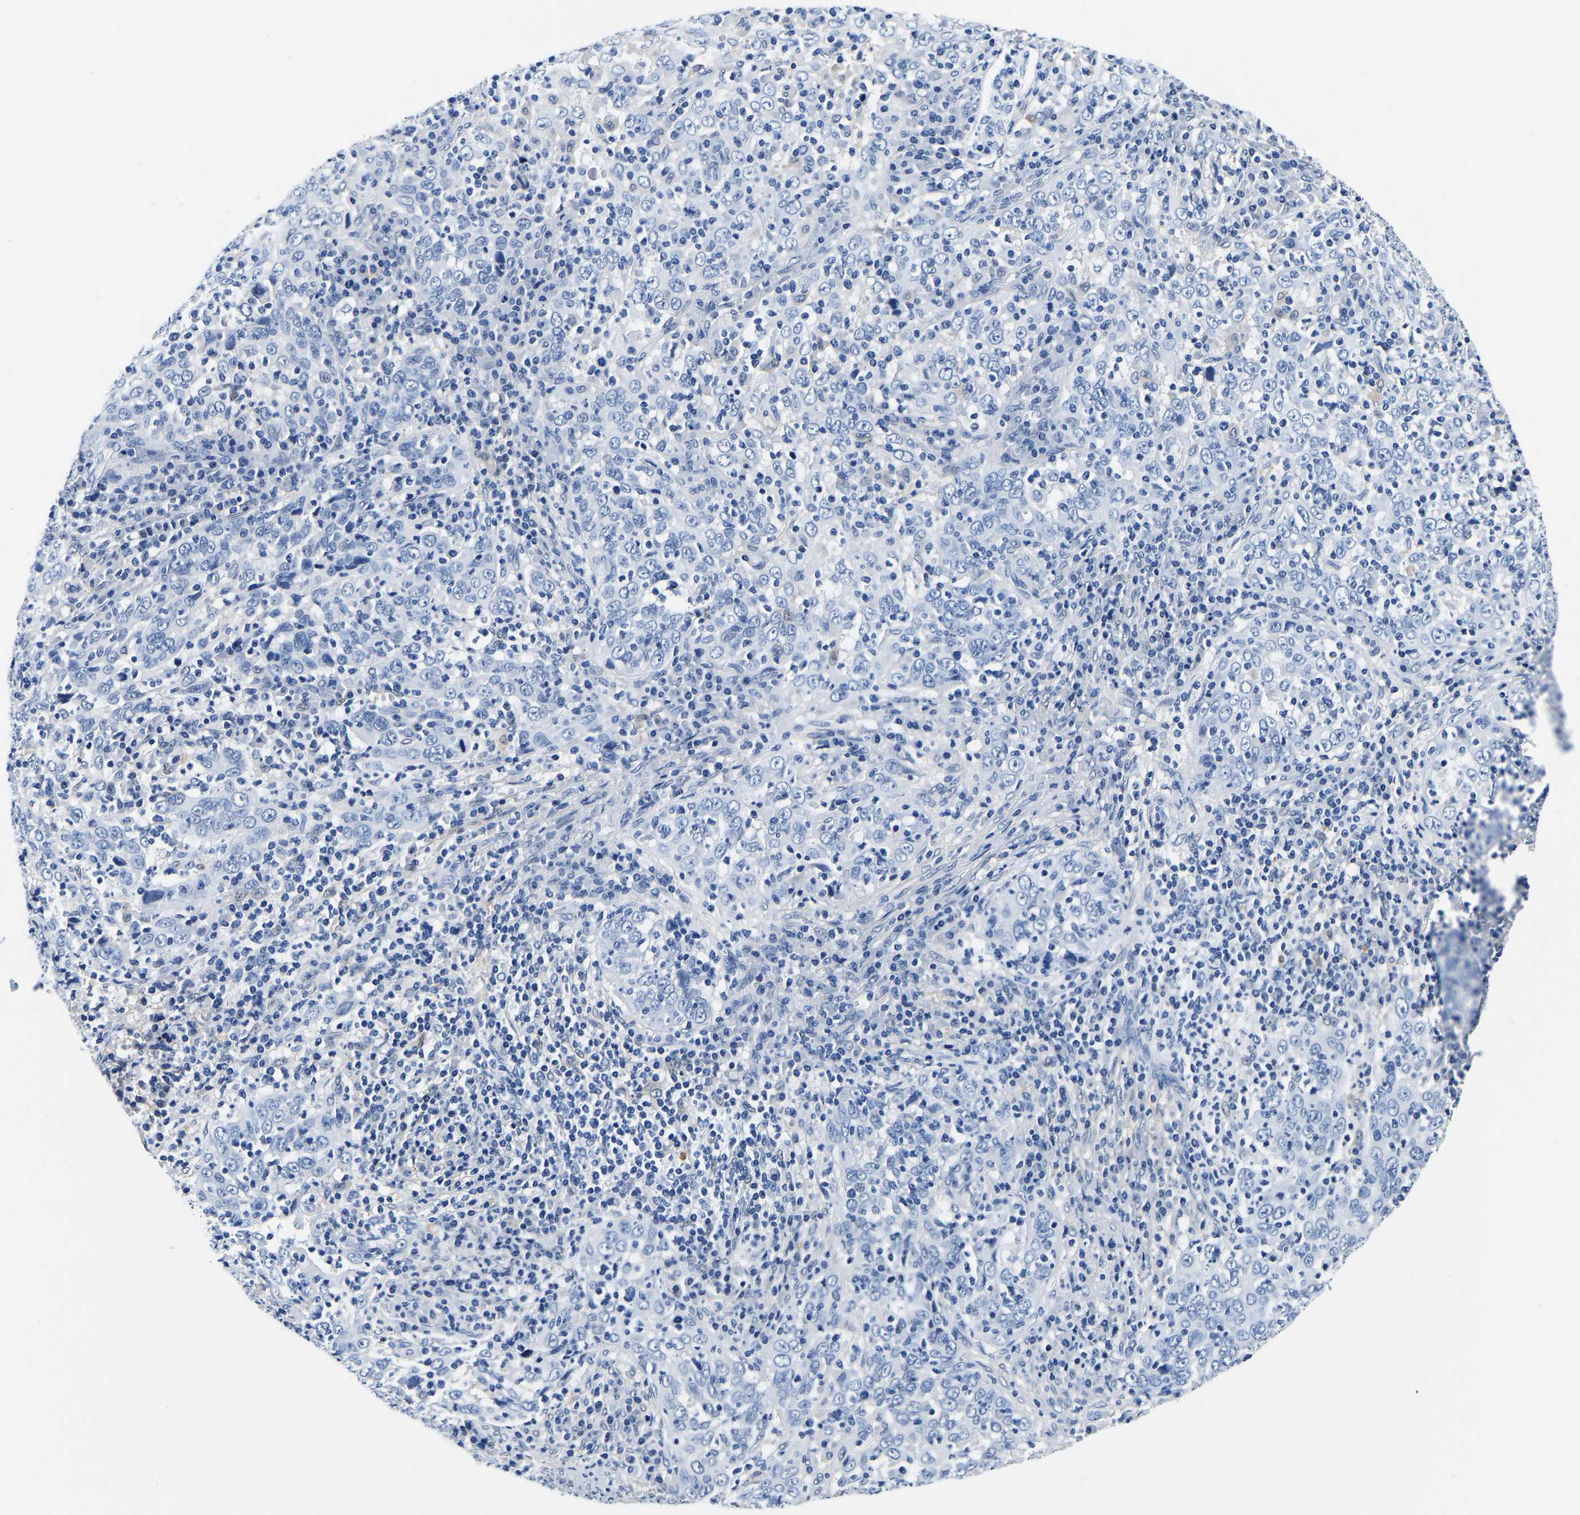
{"staining": {"intensity": "moderate", "quantity": "<25%", "location": "cytoplasmic/membranous"}, "tissue": "cervical cancer", "cell_type": "Tumor cells", "image_type": "cancer", "snomed": [{"axis": "morphology", "description": "Squamous cell carcinoma, NOS"}, {"axis": "topography", "description": "Cervix"}], "caption": "This histopathology image demonstrates immunohistochemistry staining of squamous cell carcinoma (cervical), with low moderate cytoplasmic/membranous positivity in approximately <25% of tumor cells.", "gene": "ACO1", "patient": {"sex": "female", "age": 46}}